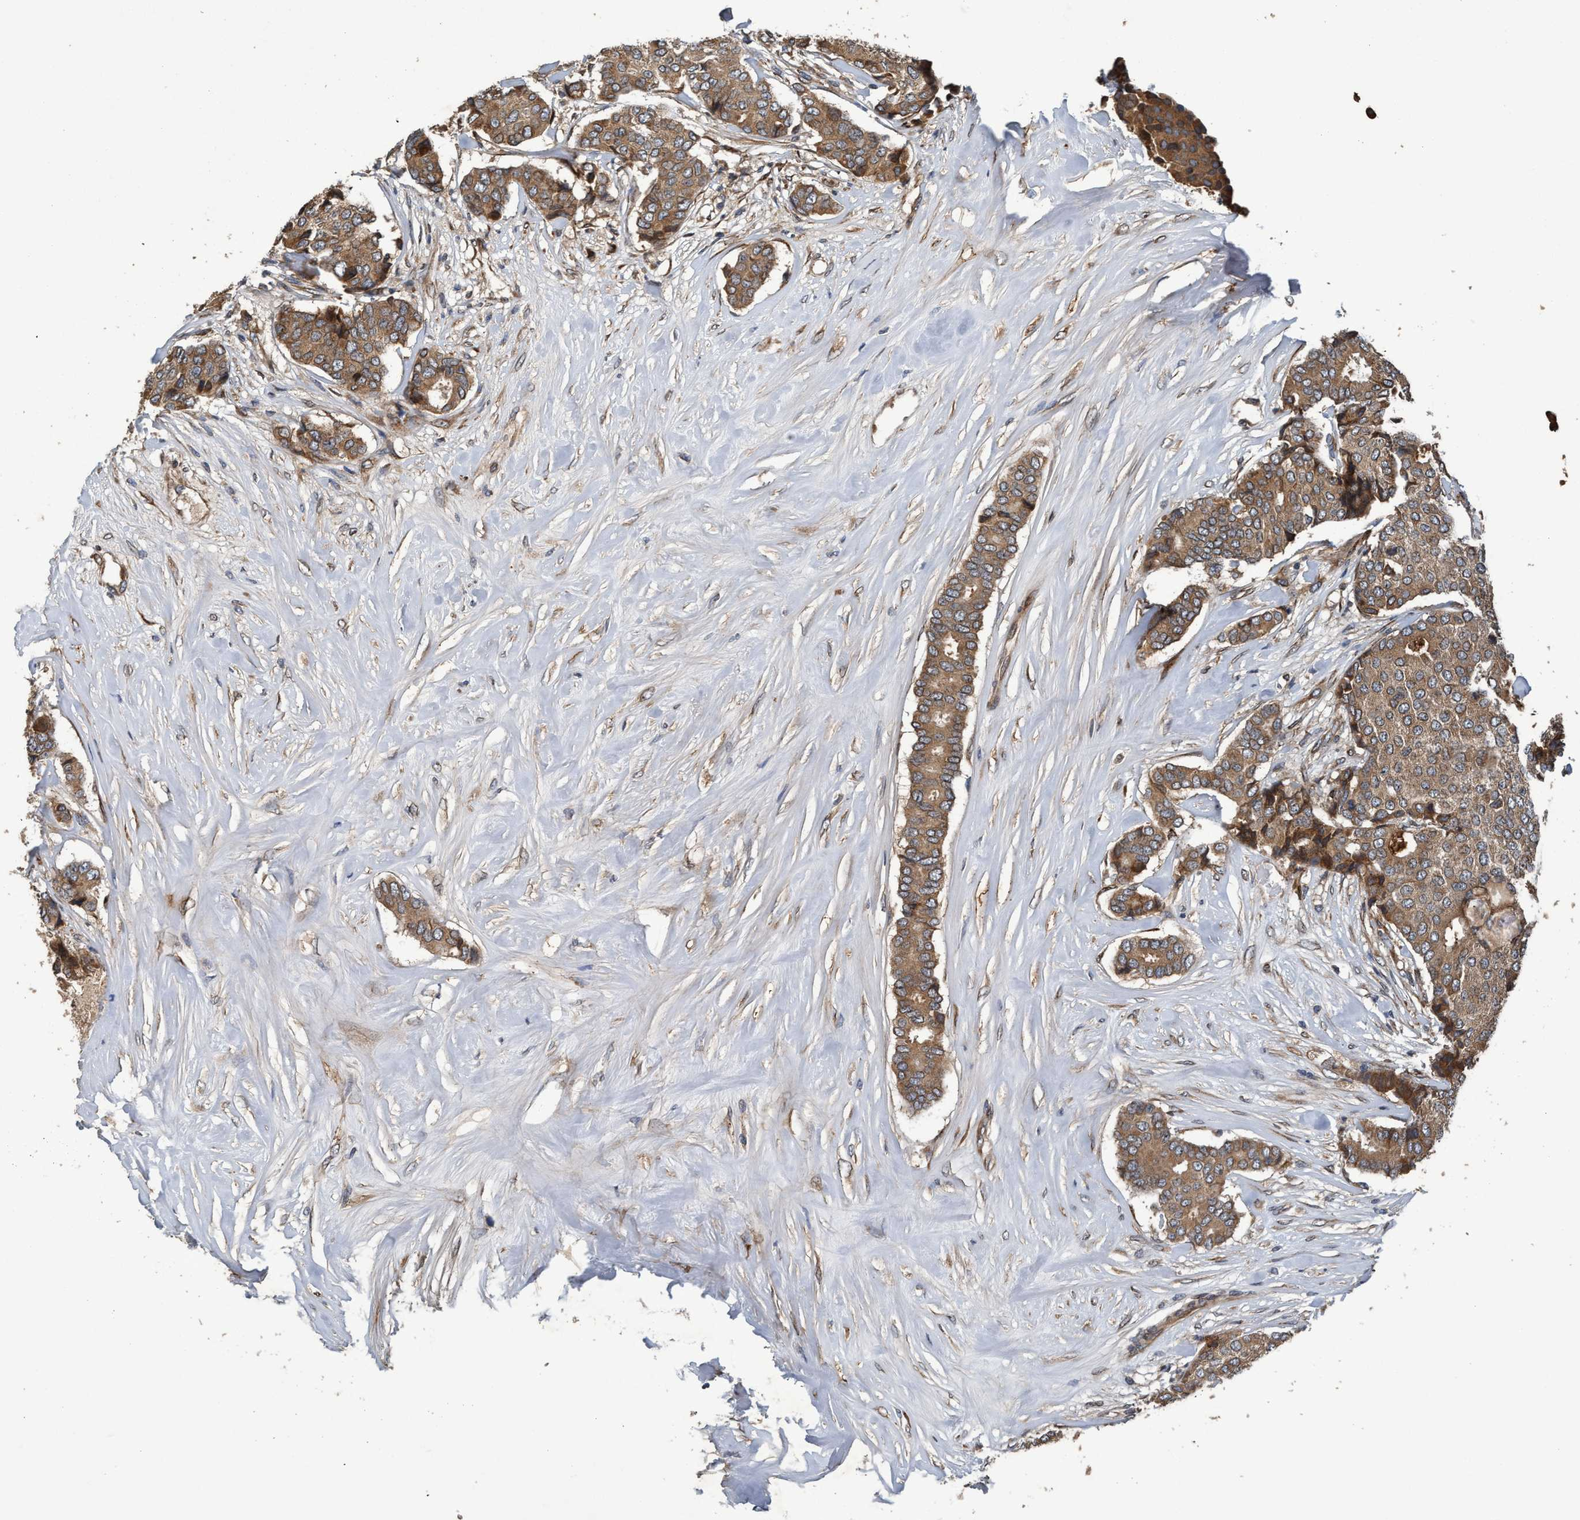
{"staining": {"intensity": "moderate", "quantity": ">75%", "location": "cytoplasmic/membranous"}, "tissue": "breast cancer", "cell_type": "Tumor cells", "image_type": "cancer", "snomed": [{"axis": "morphology", "description": "Duct carcinoma"}, {"axis": "topography", "description": "Breast"}], "caption": "This is an image of IHC staining of breast cancer, which shows moderate staining in the cytoplasmic/membranous of tumor cells.", "gene": "MACC1", "patient": {"sex": "female", "age": 75}}